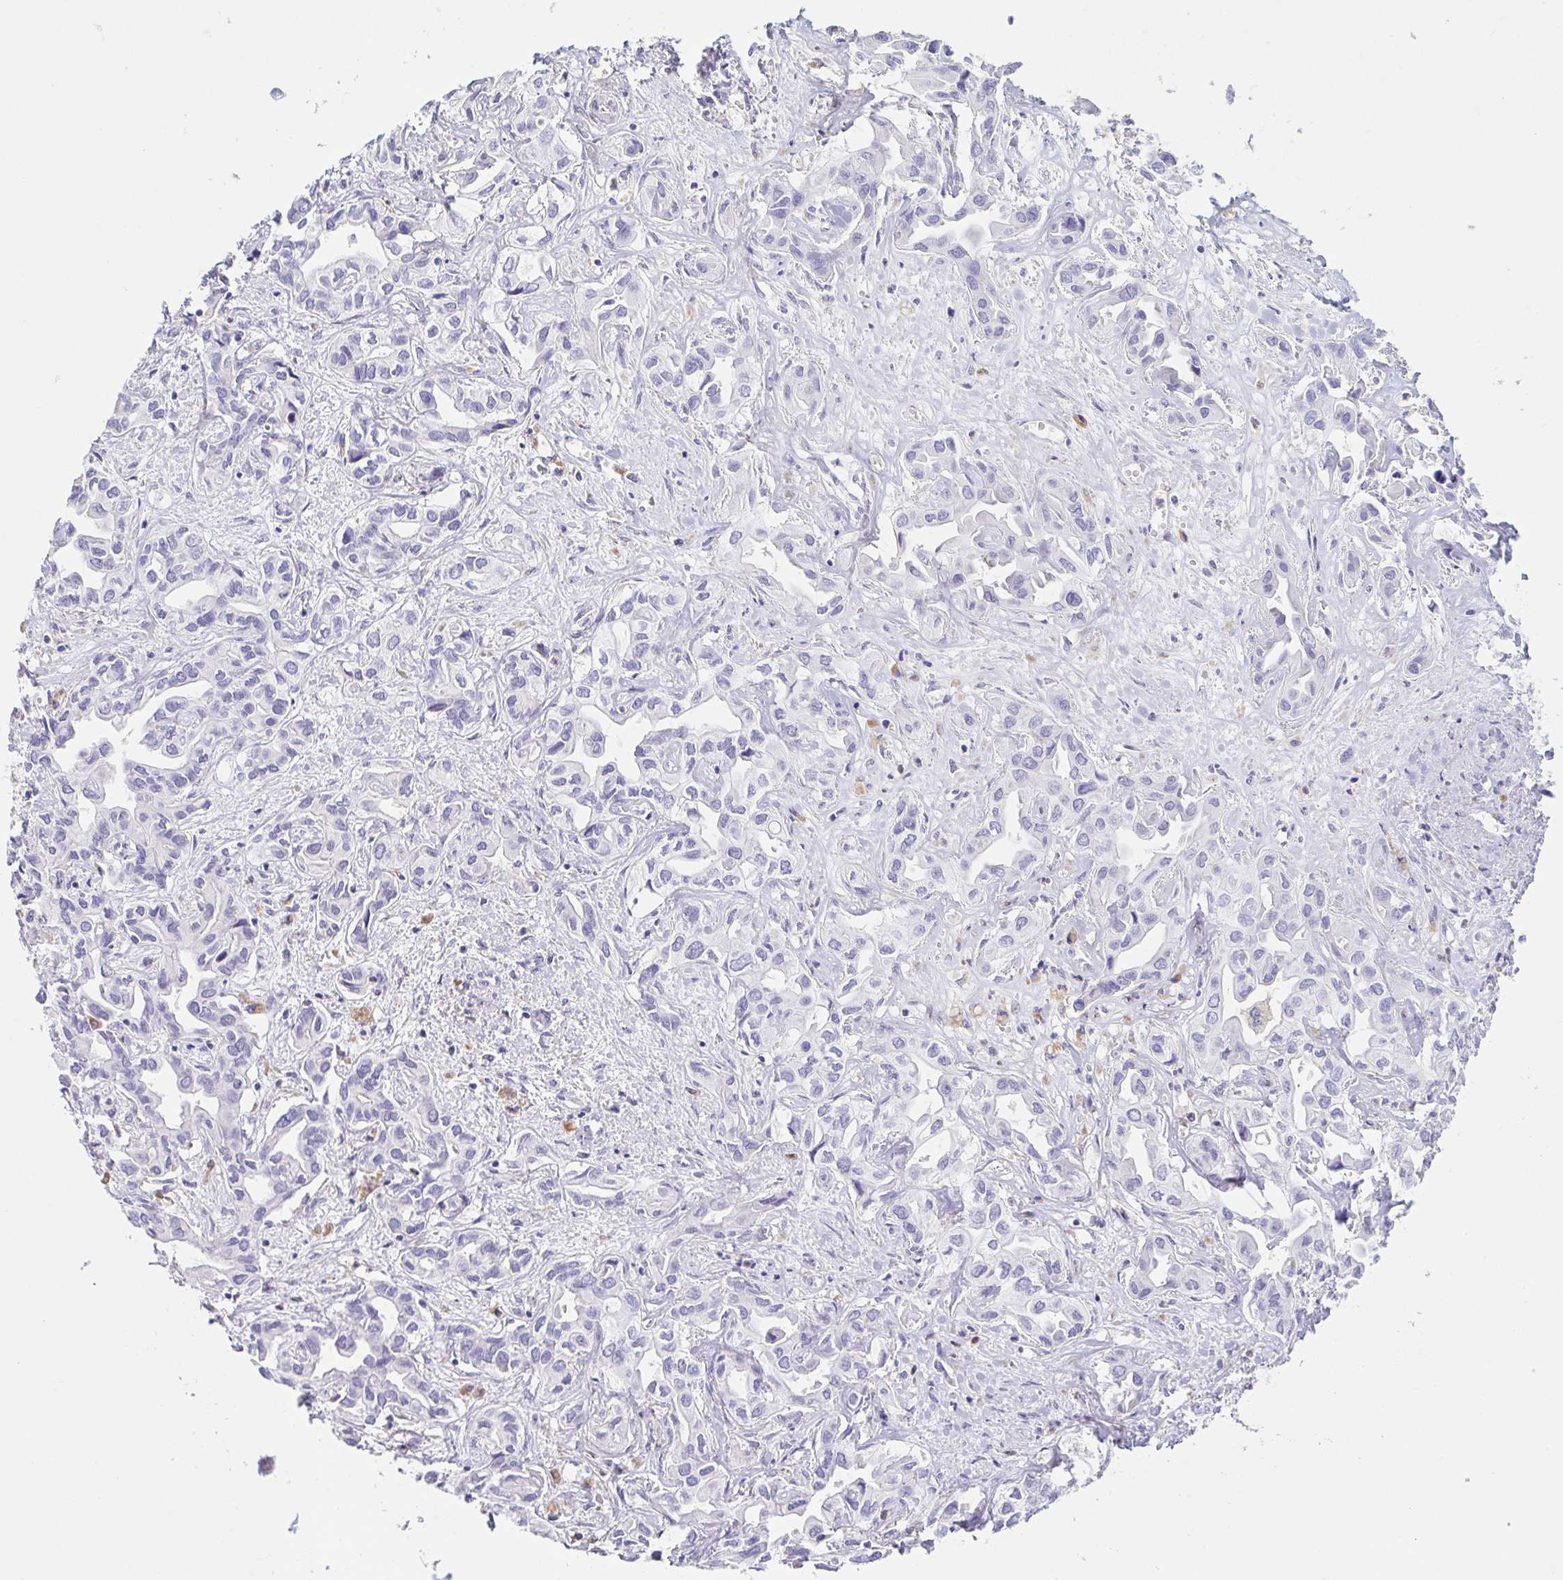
{"staining": {"intensity": "negative", "quantity": "none", "location": "none"}, "tissue": "liver cancer", "cell_type": "Tumor cells", "image_type": "cancer", "snomed": [{"axis": "morphology", "description": "Cholangiocarcinoma"}, {"axis": "topography", "description": "Liver"}], "caption": "High power microscopy image of an immunohistochemistry micrograph of cholangiocarcinoma (liver), revealing no significant expression in tumor cells. Brightfield microscopy of IHC stained with DAB (3,3'-diaminobenzidine) (brown) and hematoxylin (blue), captured at high magnification.", "gene": "ATP6V1G2", "patient": {"sex": "female", "age": 64}}